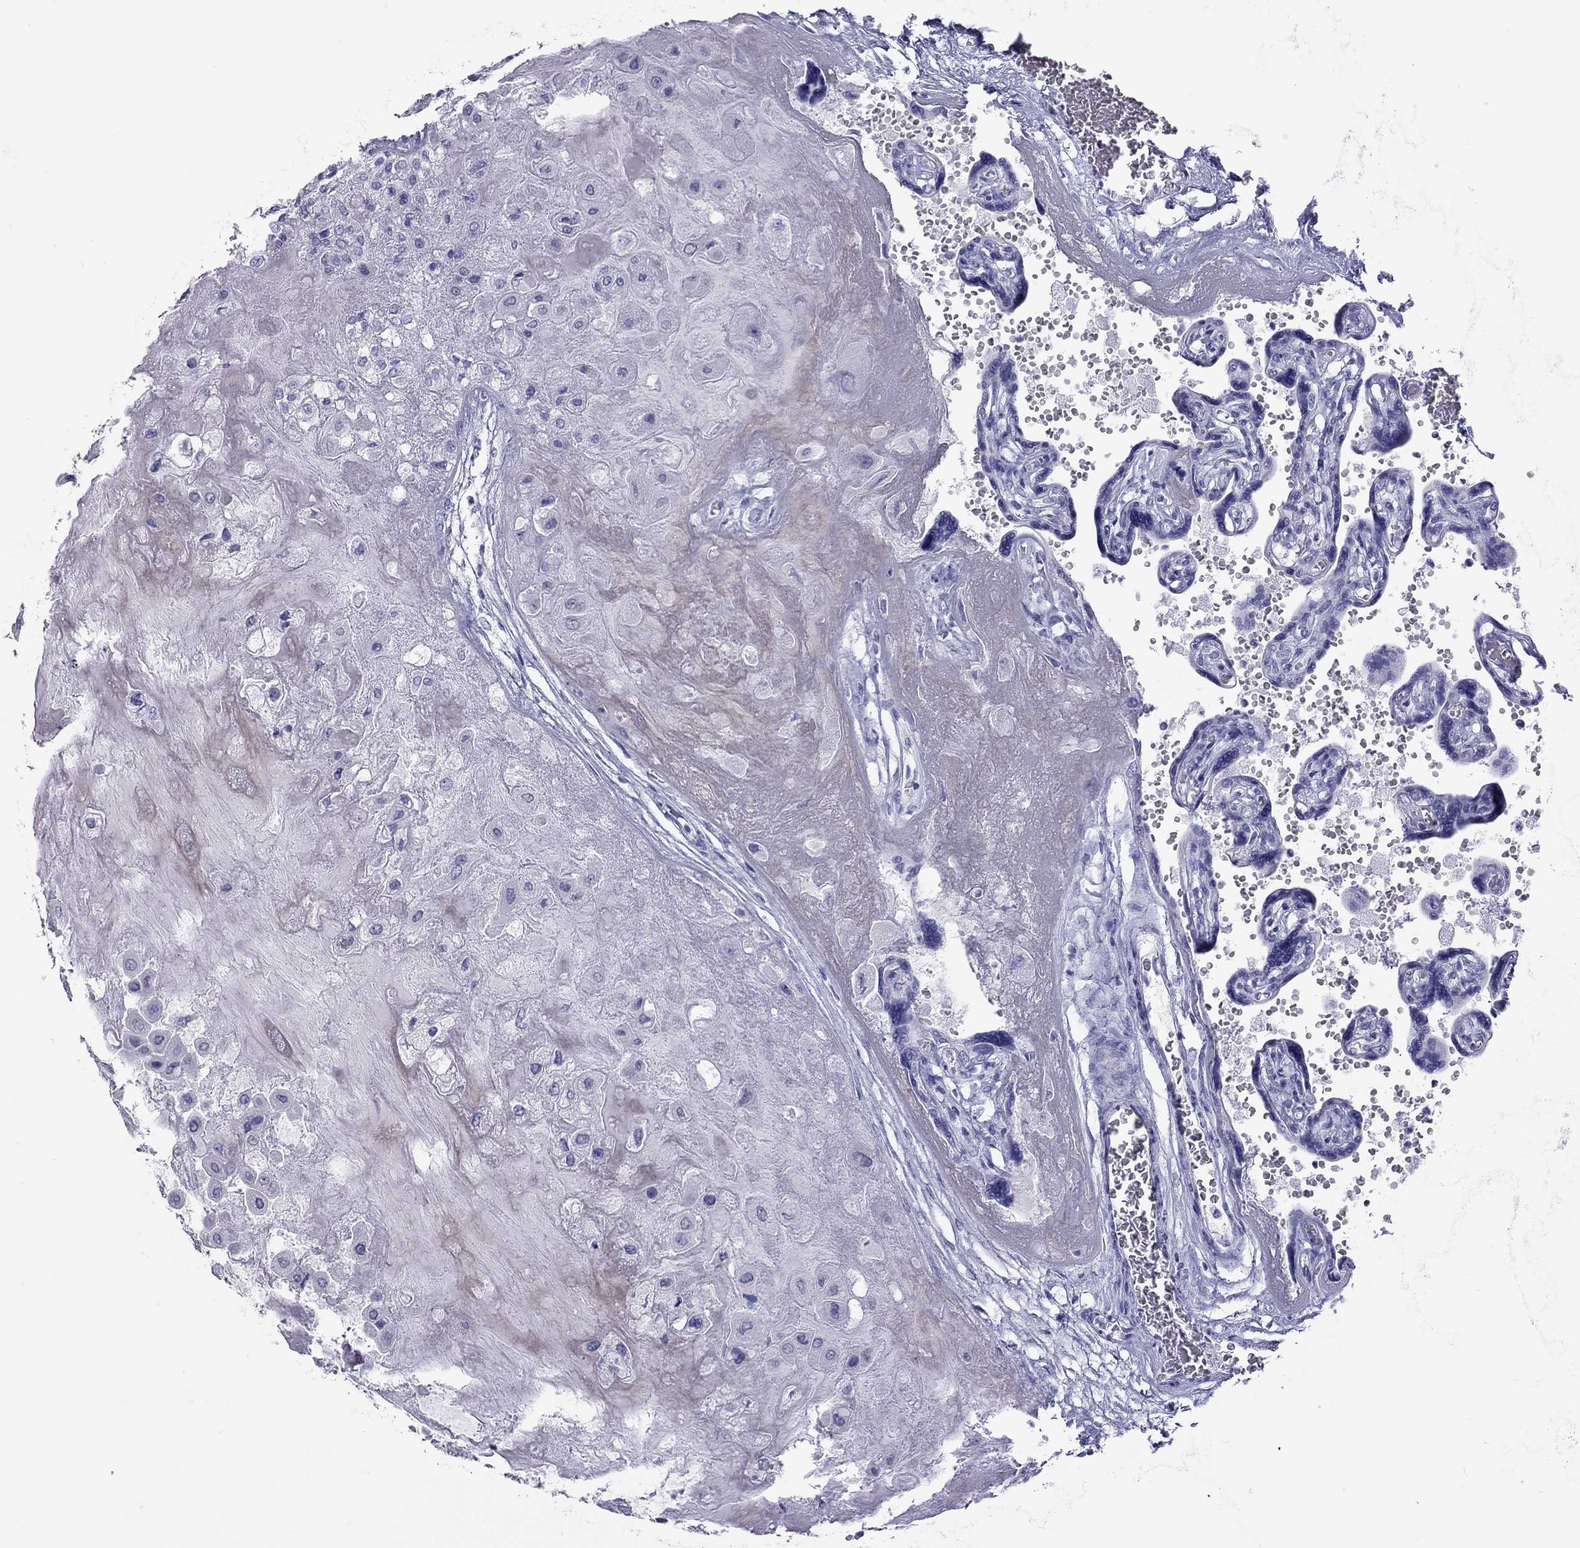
{"staining": {"intensity": "negative", "quantity": "none", "location": "none"}, "tissue": "placenta", "cell_type": "Decidual cells", "image_type": "normal", "snomed": [{"axis": "morphology", "description": "Normal tissue, NOS"}, {"axis": "topography", "description": "Placenta"}], "caption": "This histopathology image is of benign placenta stained with IHC to label a protein in brown with the nuclei are counter-stained blue. There is no staining in decidual cells.", "gene": "STAG3", "patient": {"sex": "female", "age": 32}}